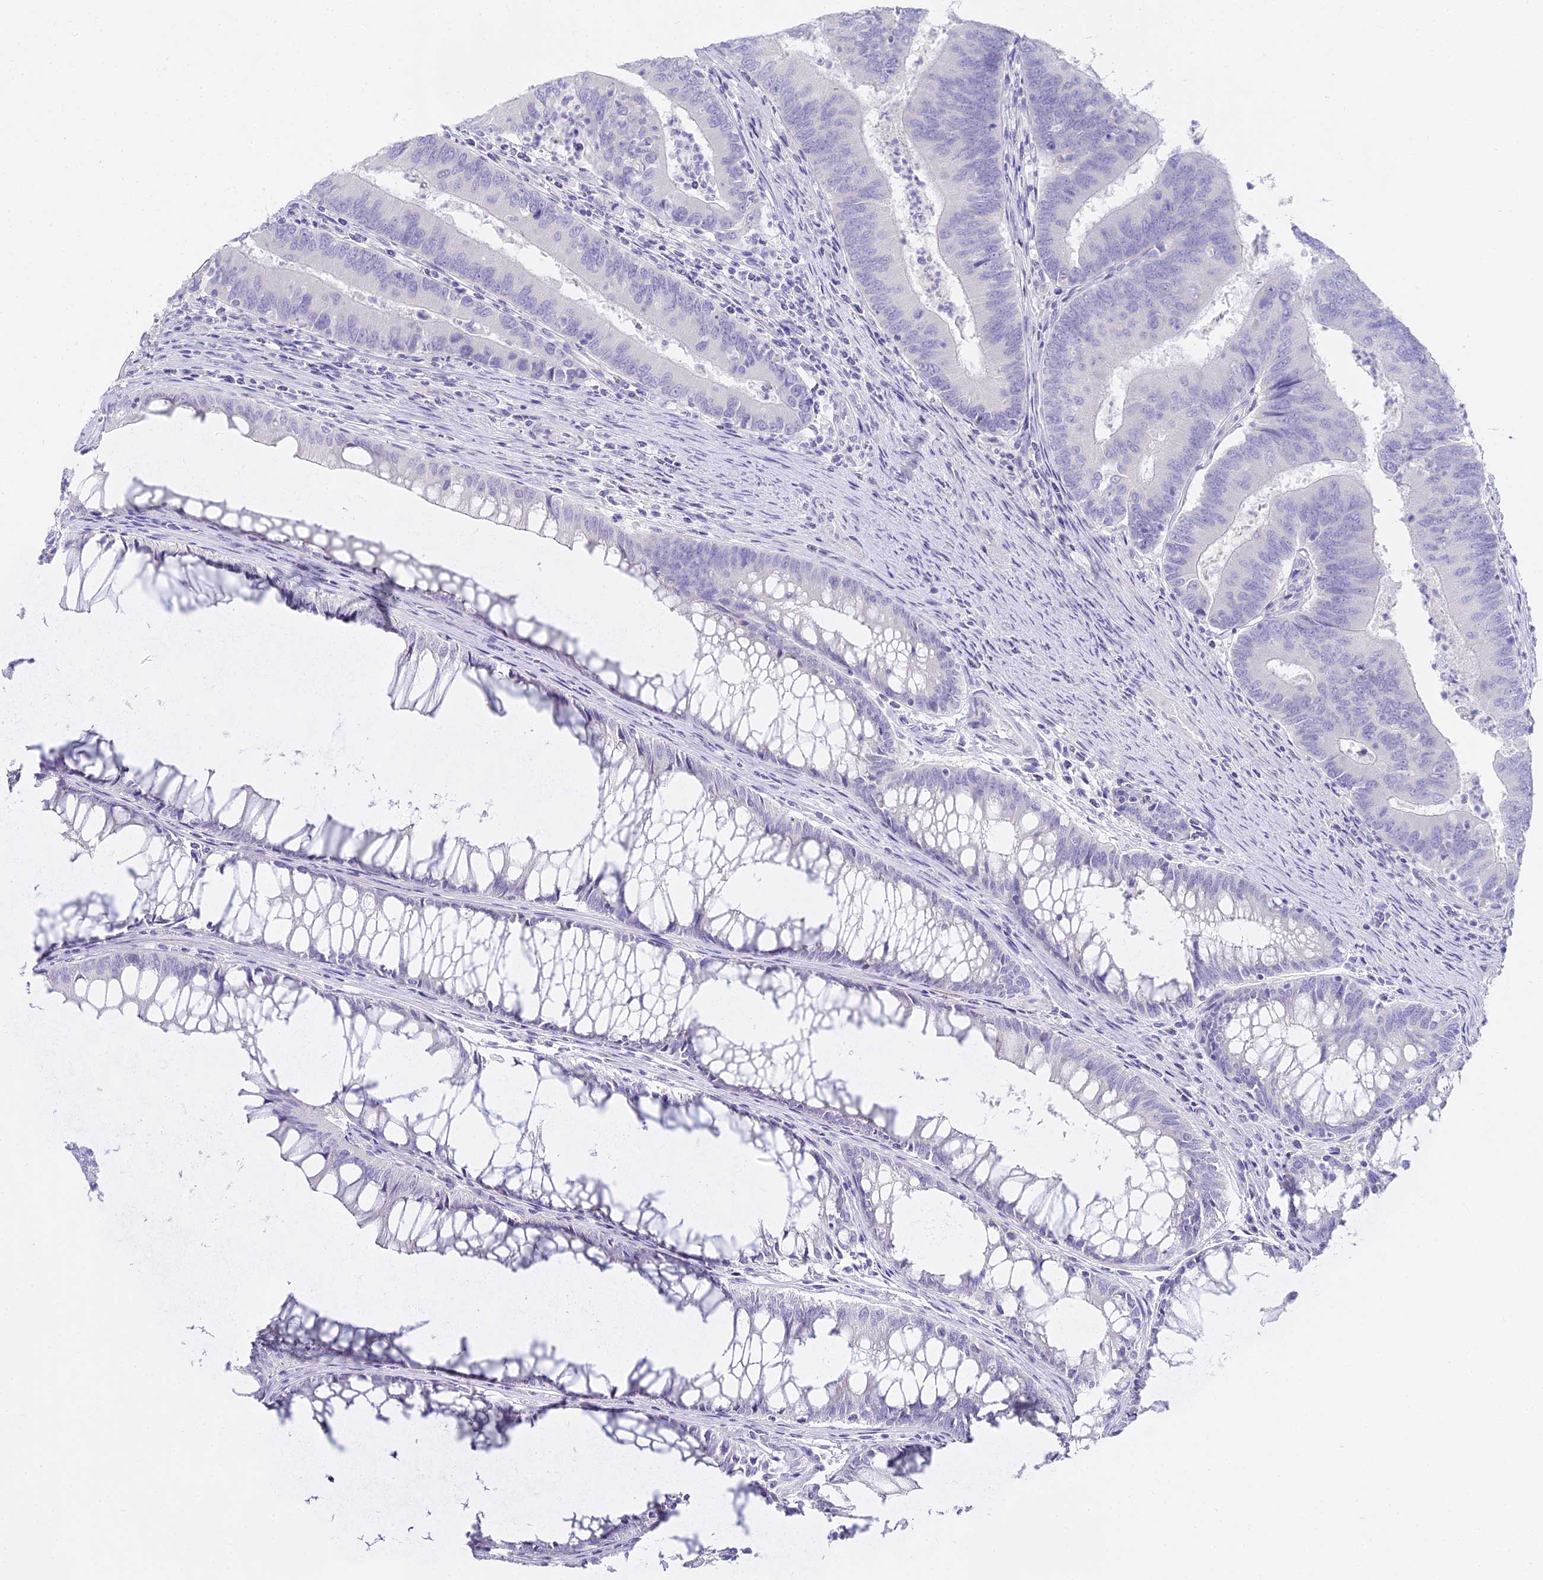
{"staining": {"intensity": "negative", "quantity": "none", "location": "none"}, "tissue": "colorectal cancer", "cell_type": "Tumor cells", "image_type": "cancer", "snomed": [{"axis": "morphology", "description": "Adenocarcinoma, NOS"}, {"axis": "topography", "description": "Colon"}], "caption": "Protein analysis of colorectal adenocarcinoma shows no significant positivity in tumor cells.", "gene": "ALPP", "patient": {"sex": "female", "age": 67}}